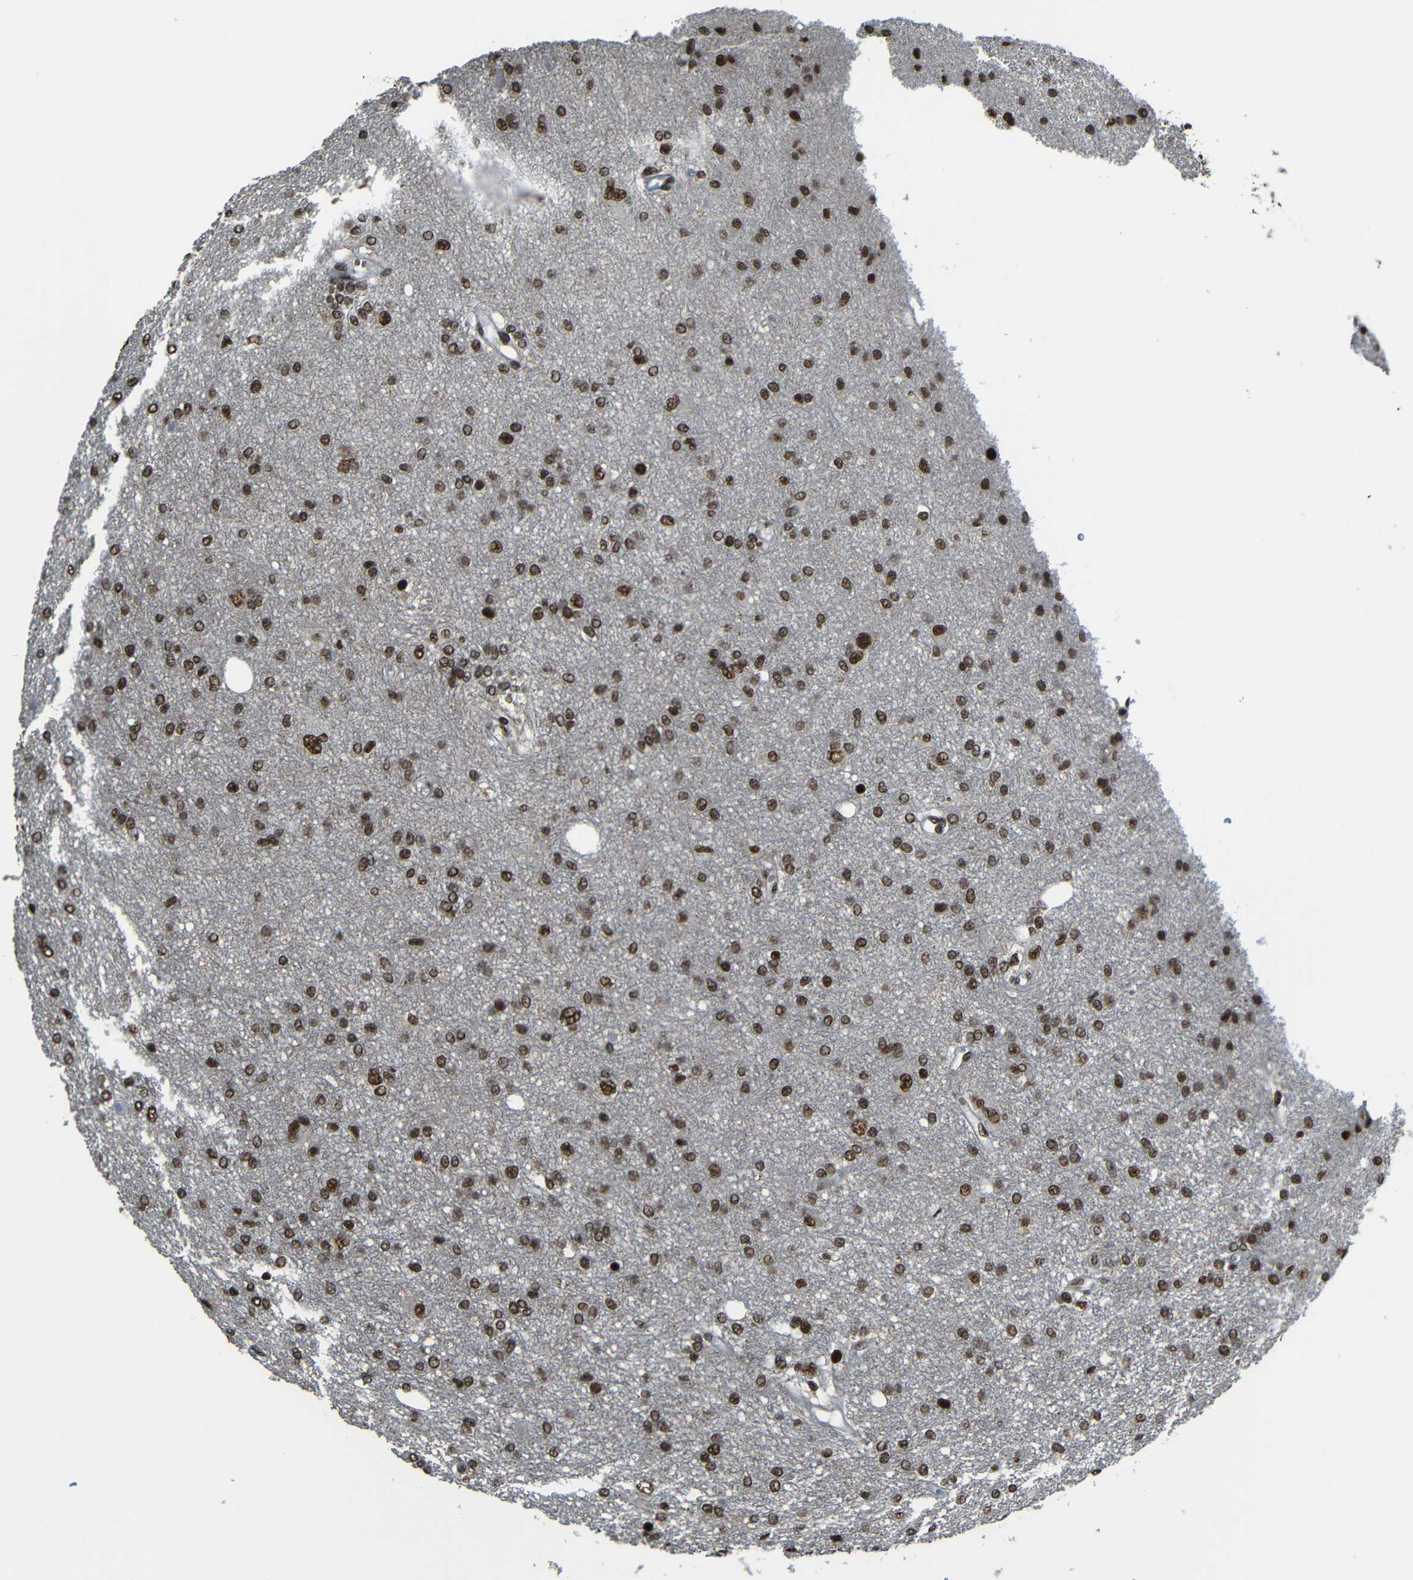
{"staining": {"intensity": "moderate", "quantity": "25%-75%", "location": "nuclear"}, "tissue": "glioma", "cell_type": "Tumor cells", "image_type": "cancer", "snomed": [{"axis": "morphology", "description": "Glioma, malignant, High grade"}, {"axis": "topography", "description": "Brain"}], "caption": "DAB (3,3'-diaminobenzidine) immunohistochemical staining of human malignant glioma (high-grade) shows moderate nuclear protein expression in approximately 25%-75% of tumor cells.", "gene": "TCF7L2", "patient": {"sex": "female", "age": 59}}